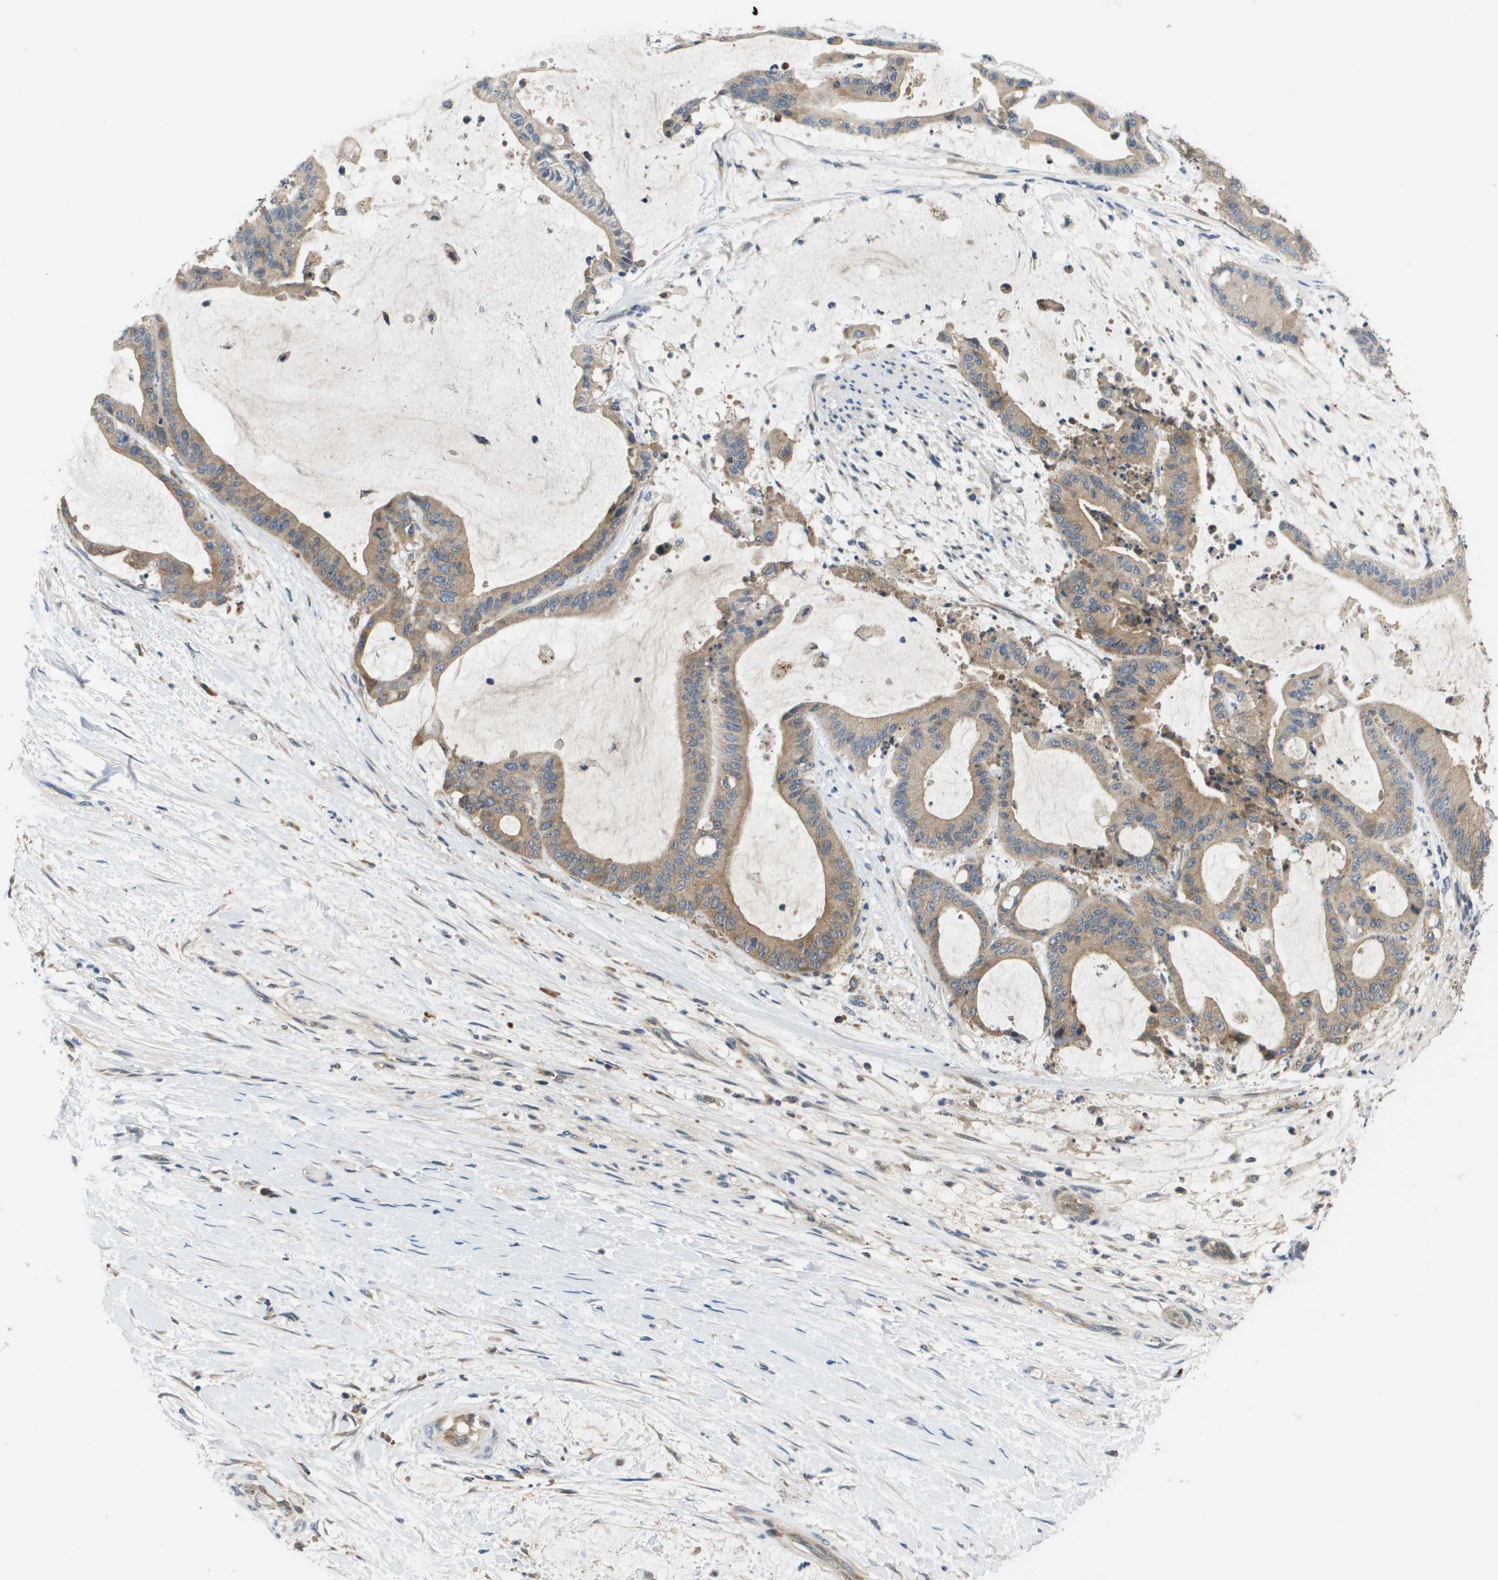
{"staining": {"intensity": "moderate", "quantity": ">75%", "location": "cytoplasmic/membranous"}, "tissue": "liver cancer", "cell_type": "Tumor cells", "image_type": "cancer", "snomed": [{"axis": "morphology", "description": "Cholangiocarcinoma"}, {"axis": "topography", "description": "Liver"}], "caption": "High-power microscopy captured an IHC photomicrograph of liver cancer, revealing moderate cytoplasmic/membranous staining in about >75% of tumor cells.", "gene": "SLC25A20", "patient": {"sex": "female", "age": 73}}